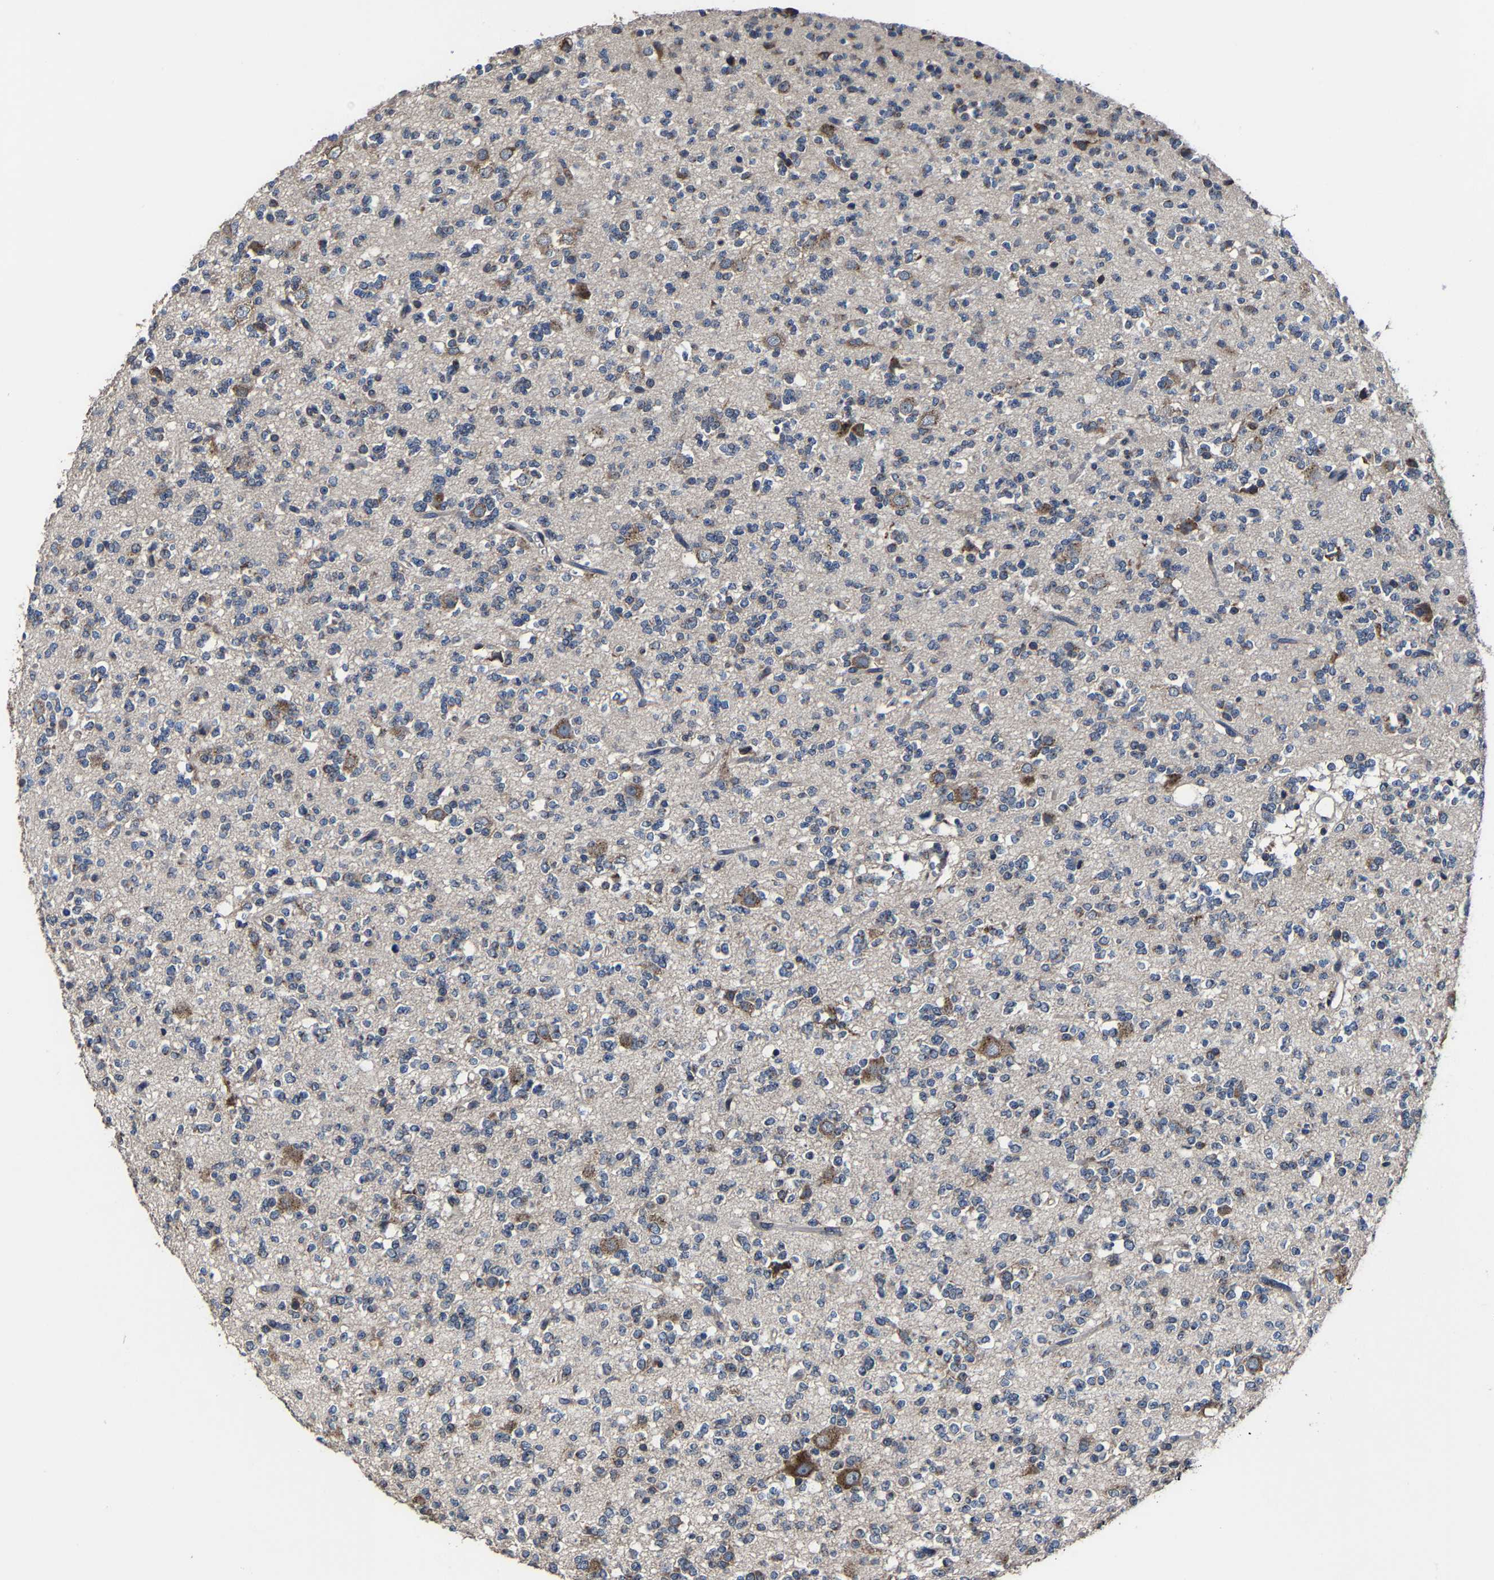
{"staining": {"intensity": "negative", "quantity": "none", "location": "none"}, "tissue": "glioma", "cell_type": "Tumor cells", "image_type": "cancer", "snomed": [{"axis": "morphology", "description": "Glioma, malignant, Low grade"}, {"axis": "topography", "description": "Brain"}], "caption": "Photomicrograph shows no protein positivity in tumor cells of malignant glioma (low-grade) tissue.", "gene": "EBAG9", "patient": {"sex": "male", "age": 38}}